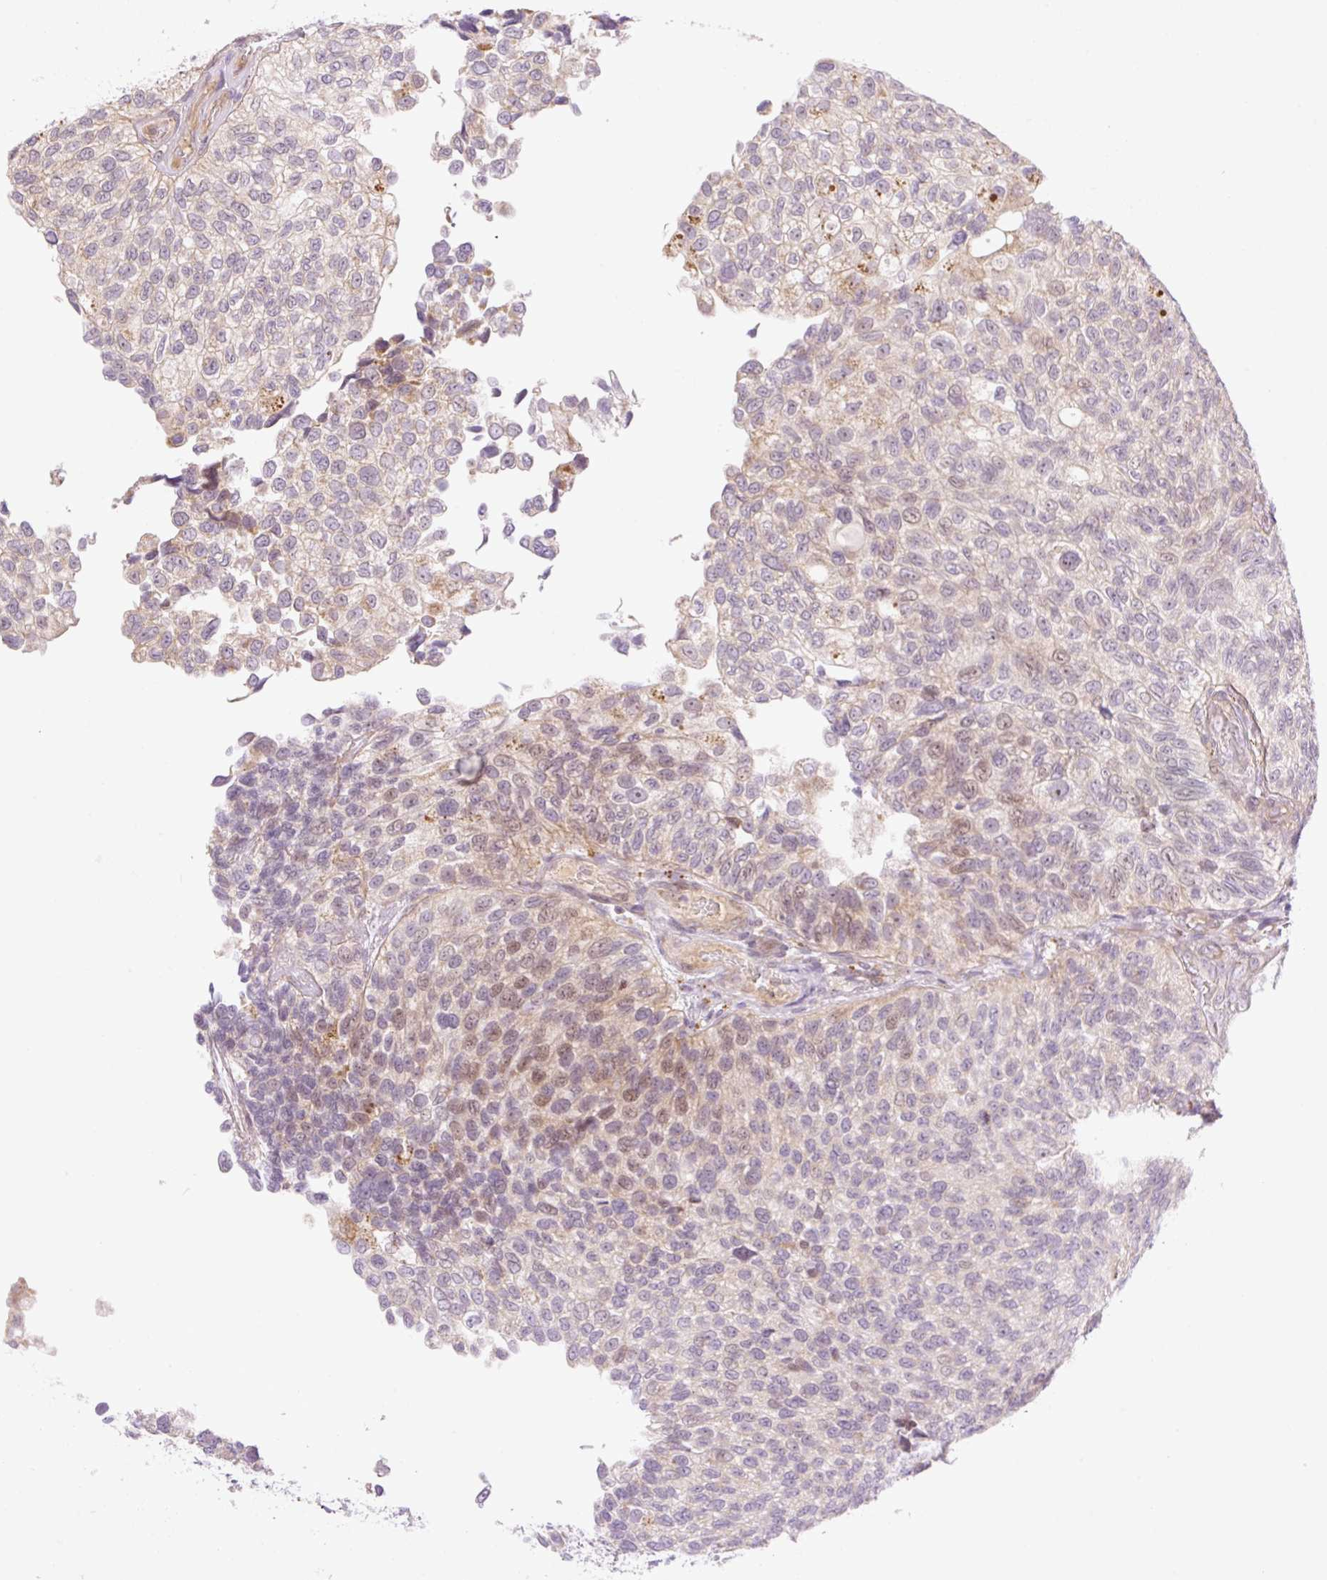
{"staining": {"intensity": "moderate", "quantity": "<25%", "location": "nuclear"}, "tissue": "urothelial cancer", "cell_type": "Tumor cells", "image_type": "cancer", "snomed": [{"axis": "morphology", "description": "Urothelial carcinoma, NOS"}, {"axis": "topography", "description": "Urinary bladder"}], "caption": "Transitional cell carcinoma was stained to show a protein in brown. There is low levels of moderate nuclear positivity in approximately <25% of tumor cells.", "gene": "ZNF394", "patient": {"sex": "male", "age": 87}}